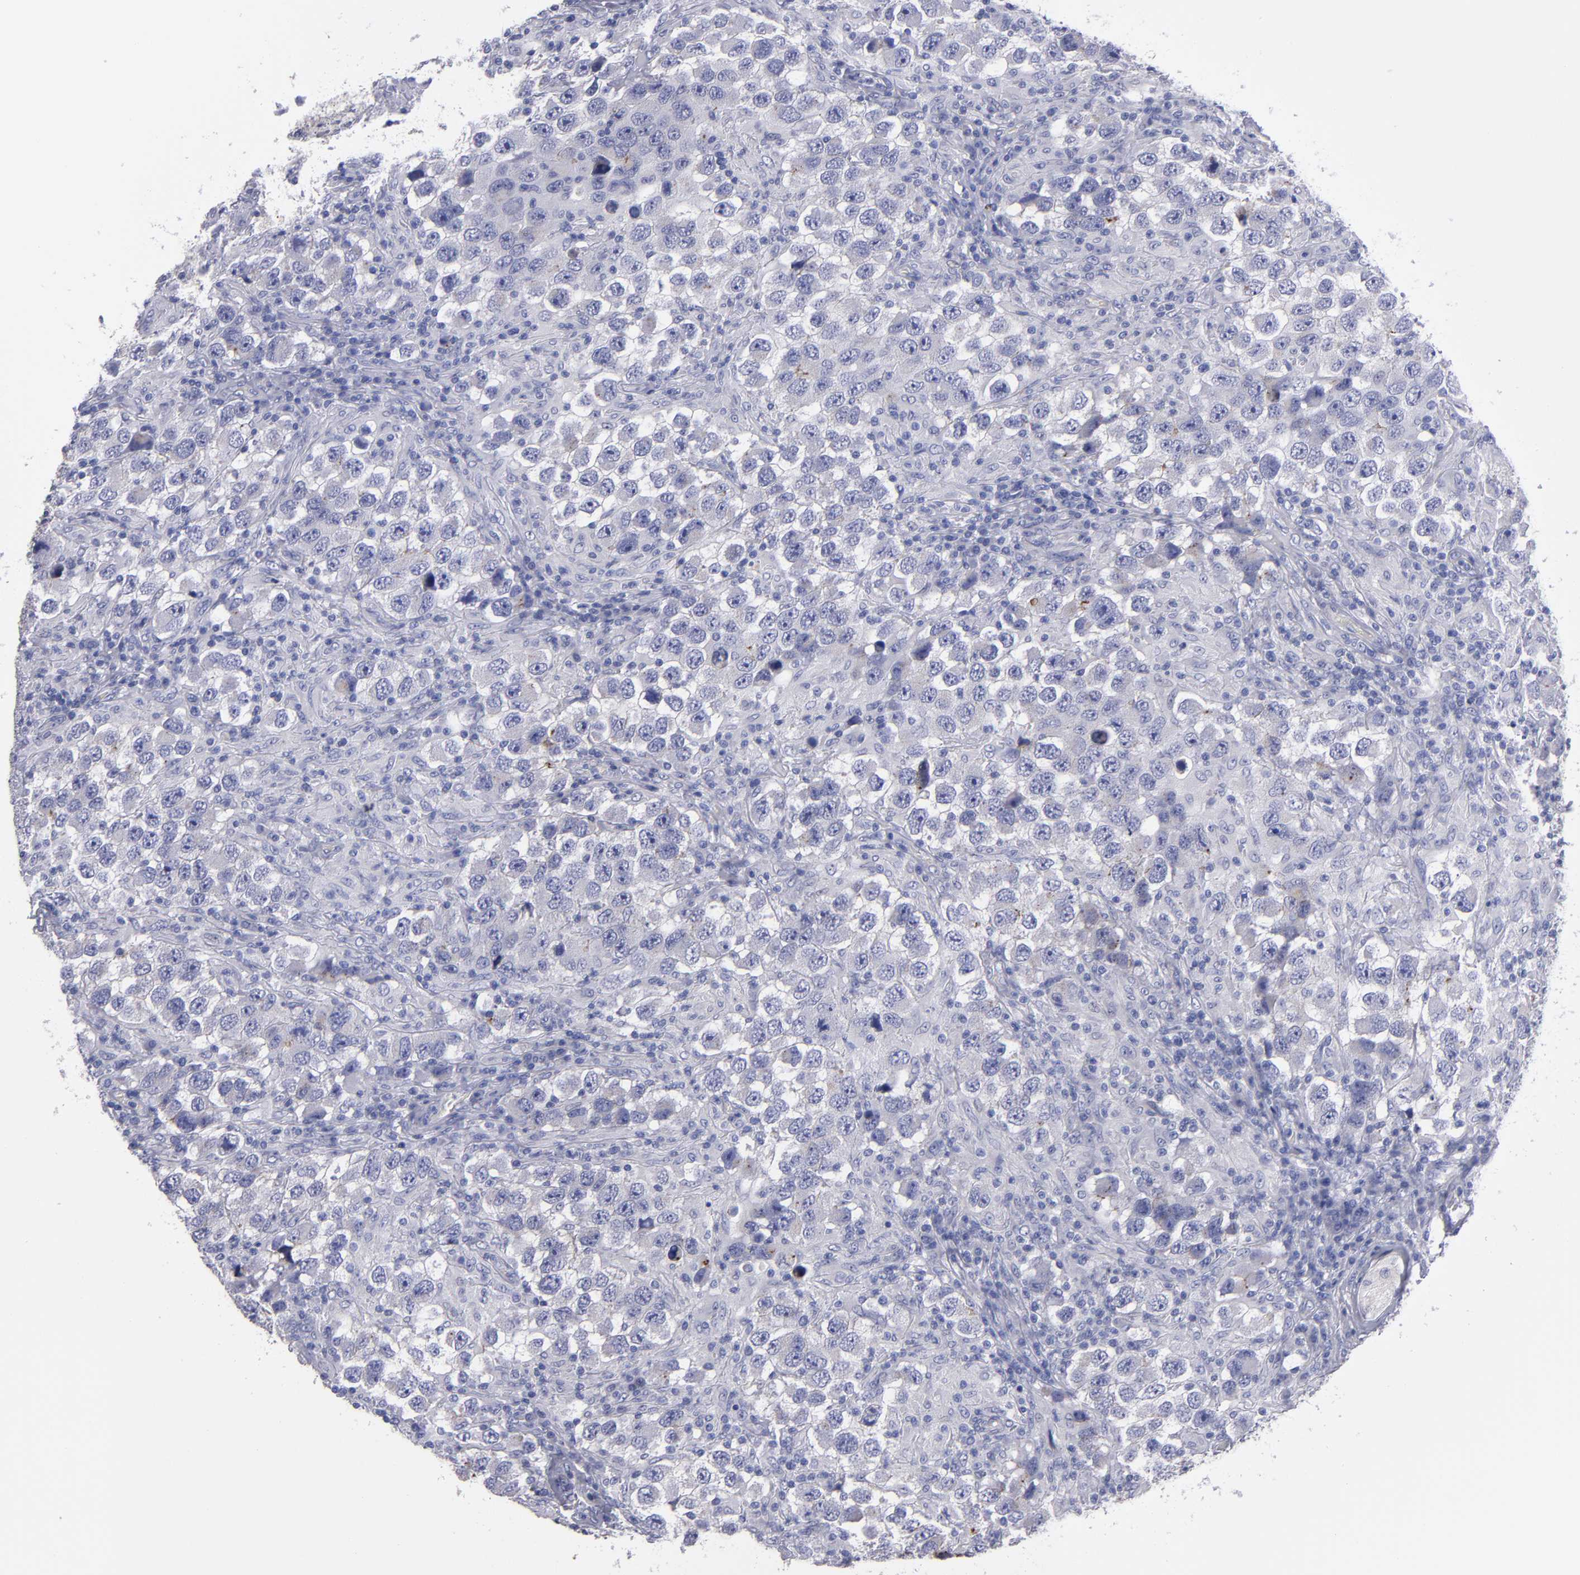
{"staining": {"intensity": "weak", "quantity": "25%-75%", "location": "cytoplasmic/membranous"}, "tissue": "testis cancer", "cell_type": "Tumor cells", "image_type": "cancer", "snomed": [{"axis": "morphology", "description": "Carcinoma, Embryonal, NOS"}, {"axis": "topography", "description": "Testis"}], "caption": "High-magnification brightfield microscopy of testis cancer stained with DAB (brown) and counterstained with hematoxylin (blue). tumor cells exhibit weak cytoplasmic/membranous expression is seen in about25%-75% of cells.", "gene": "CDH3", "patient": {"sex": "male", "age": 21}}